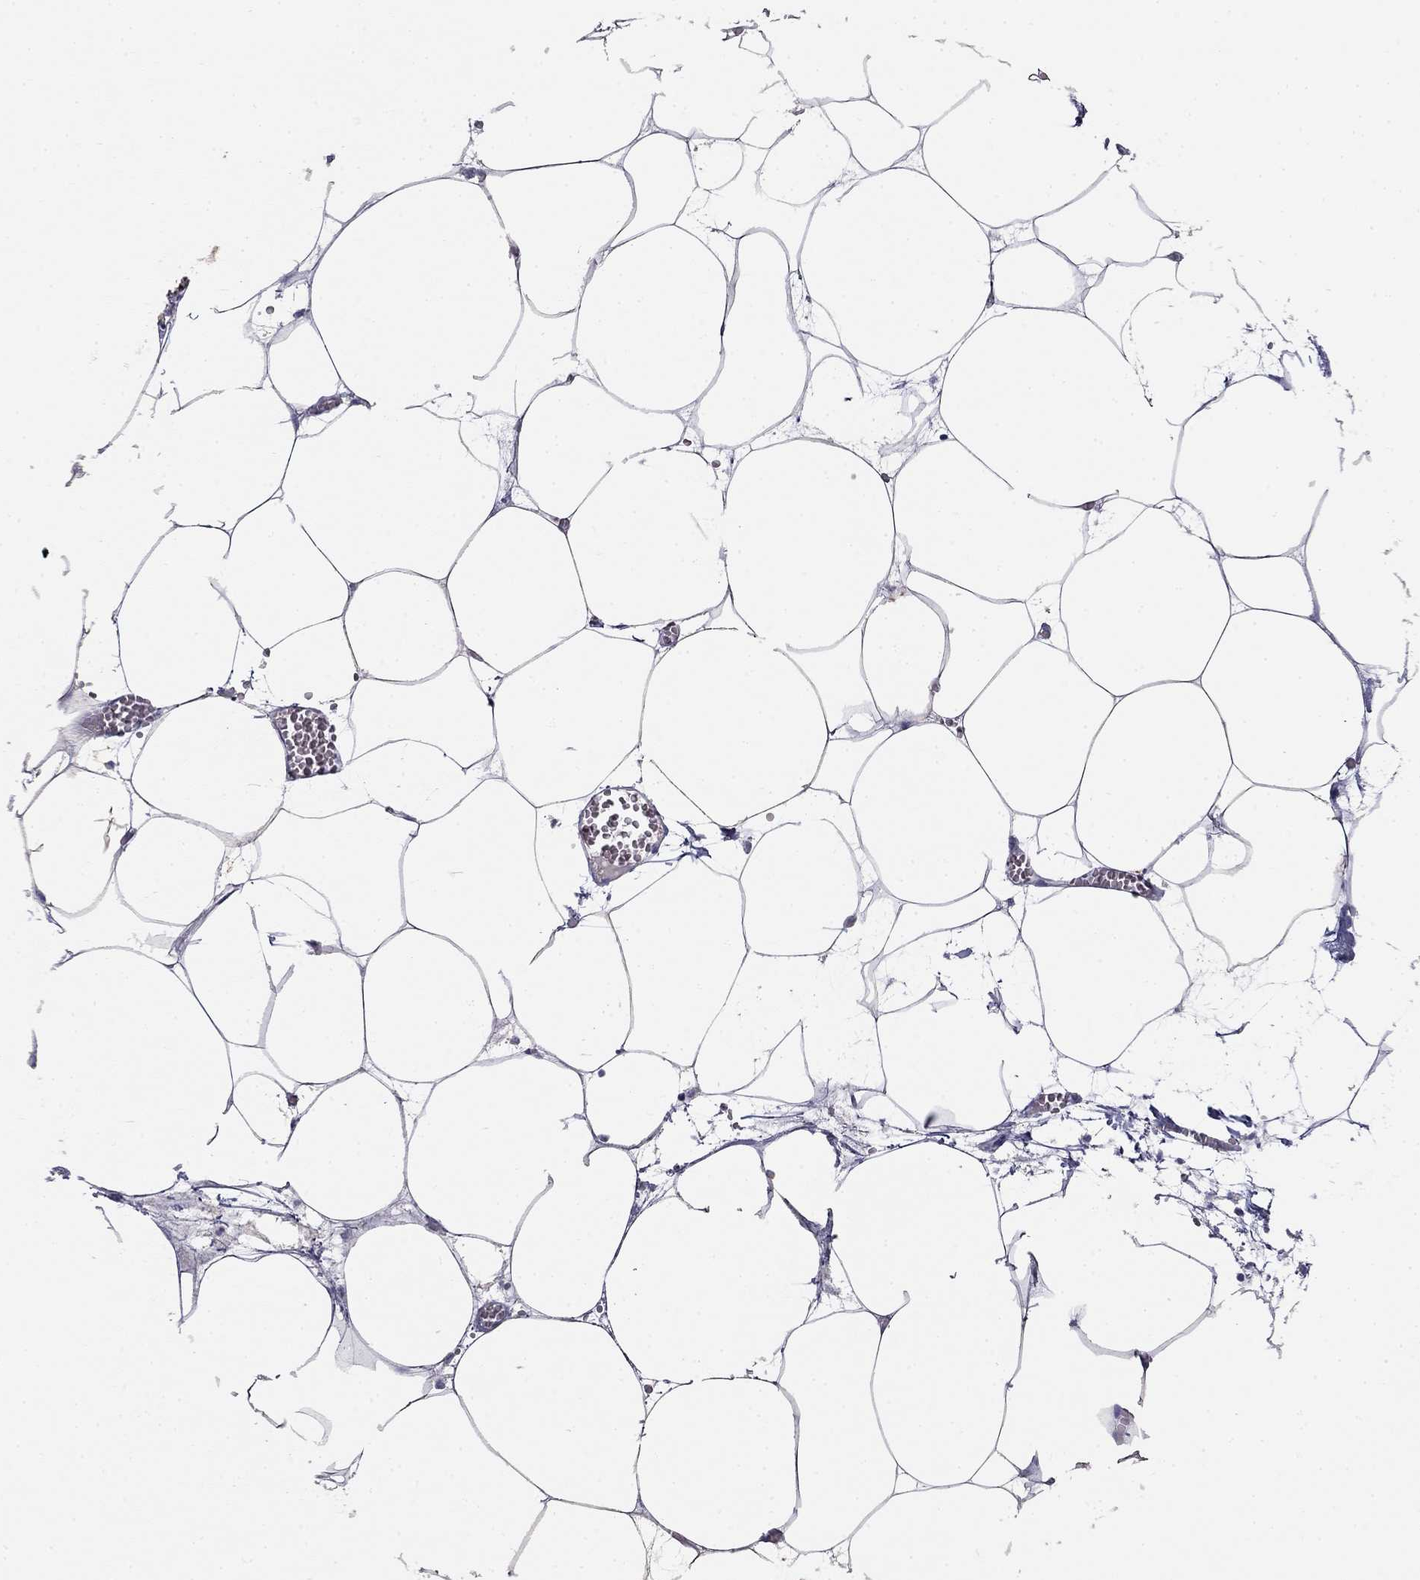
{"staining": {"intensity": "negative", "quantity": "none", "location": "none"}, "tissue": "adipose tissue", "cell_type": "Adipocytes", "image_type": "normal", "snomed": [{"axis": "morphology", "description": "Normal tissue, NOS"}, {"axis": "topography", "description": "Adipose tissue"}, {"axis": "topography", "description": "Pancreas"}, {"axis": "topography", "description": "Peripheral nerve tissue"}], "caption": "Adipose tissue was stained to show a protein in brown. There is no significant staining in adipocytes. The staining was performed using DAB to visualize the protein expression in brown, while the nuclei were stained in blue with hematoxylin (Magnification: 20x).", "gene": "LY6H", "patient": {"sex": "female", "age": 58}}